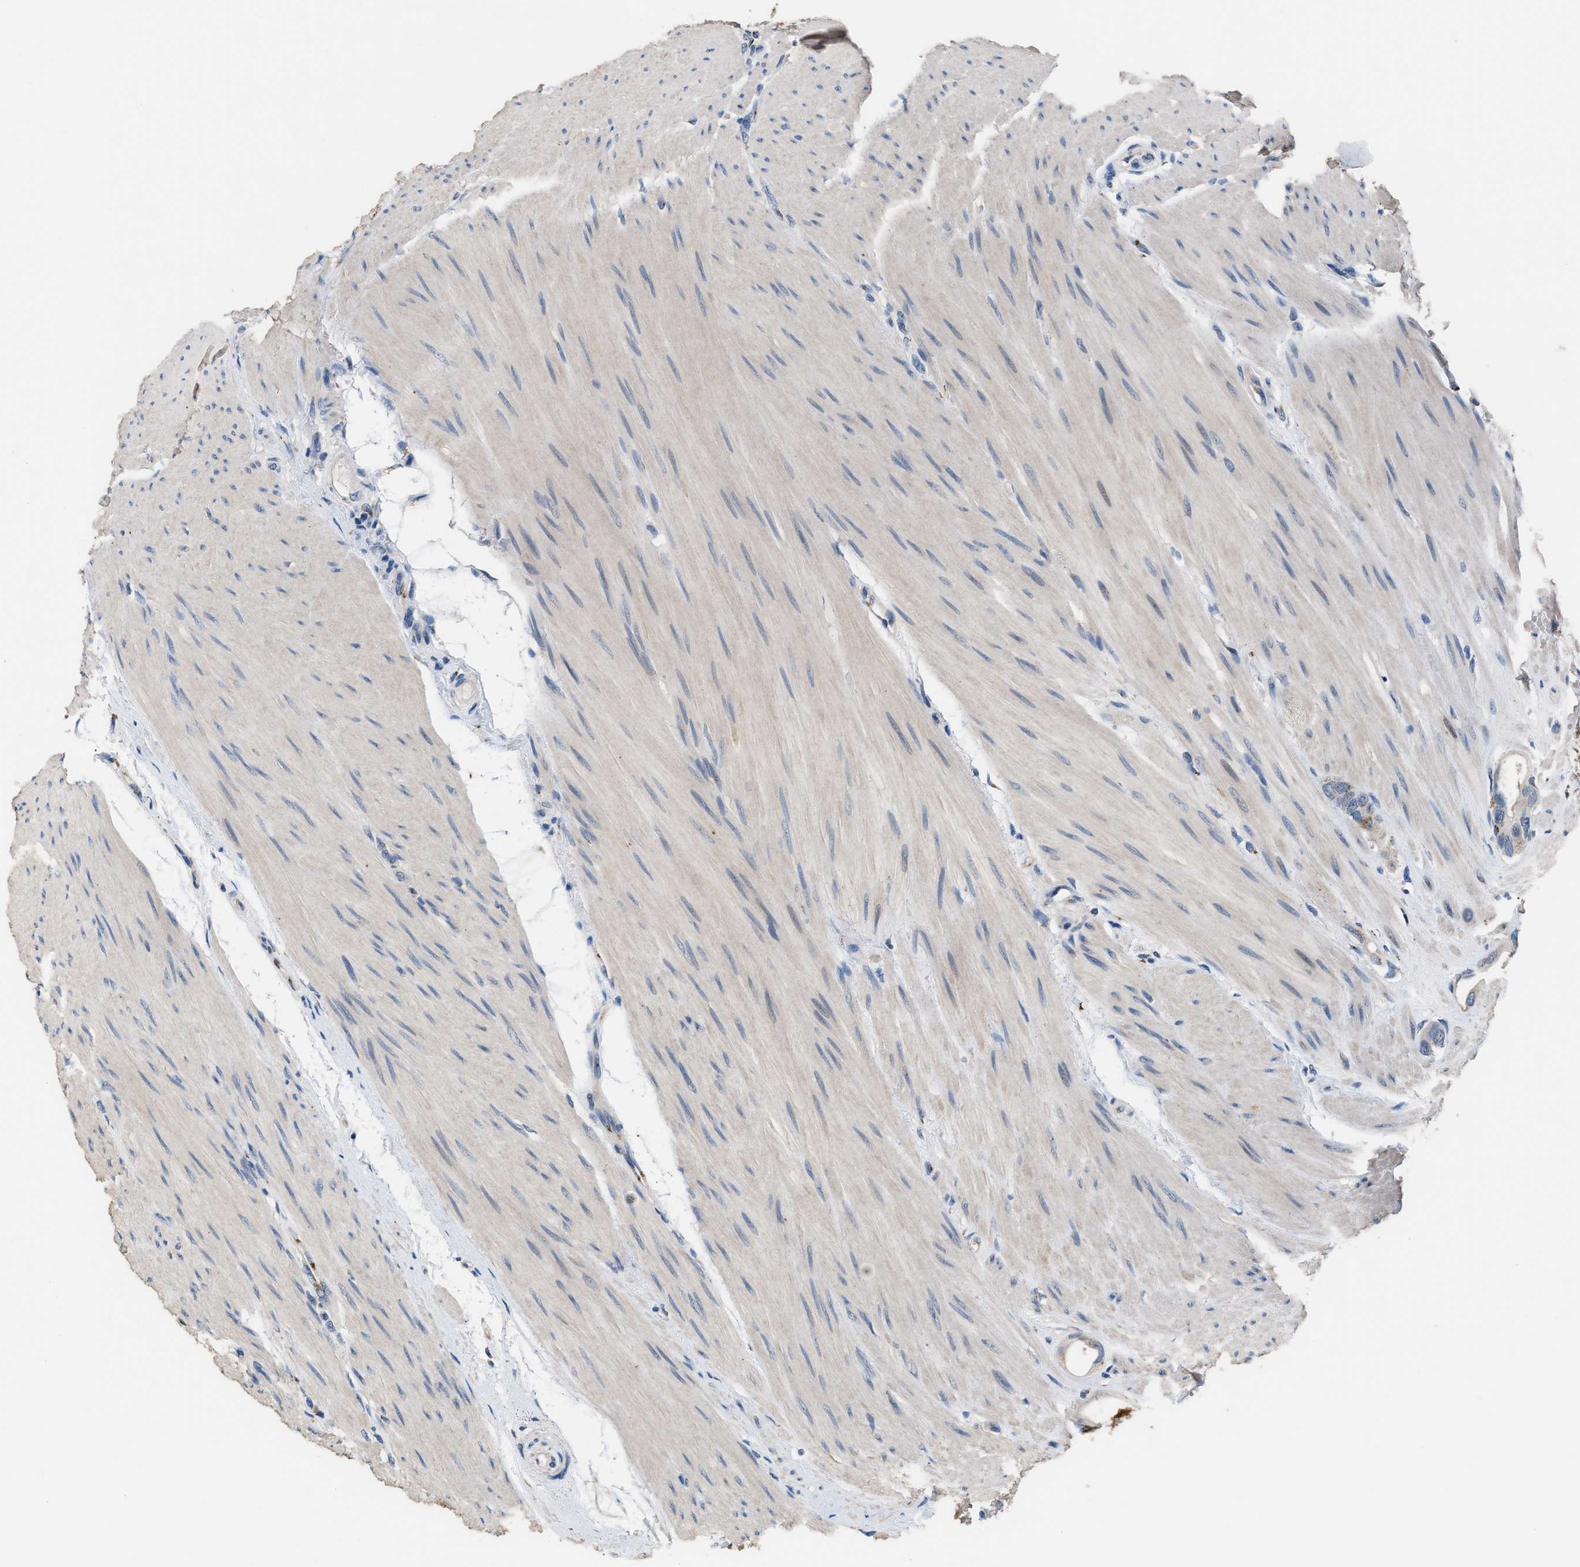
{"staining": {"intensity": "moderate", "quantity": "<25%", "location": "cytoplasmic/membranous"}, "tissue": "colorectal cancer", "cell_type": "Tumor cells", "image_type": "cancer", "snomed": [{"axis": "morphology", "description": "Adenocarcinoma, NOS"}, {"axis": "topography", "description": "Rectum"}], "caption": "A low amount of moderate cytoplasmic/membranous staining is seen in approximately <25% of tumor cells in colorectal cancer (adenocarcinoma) tissue.", "gene": "GOLM1", "patient": {"sex": "male", "age": 51}}